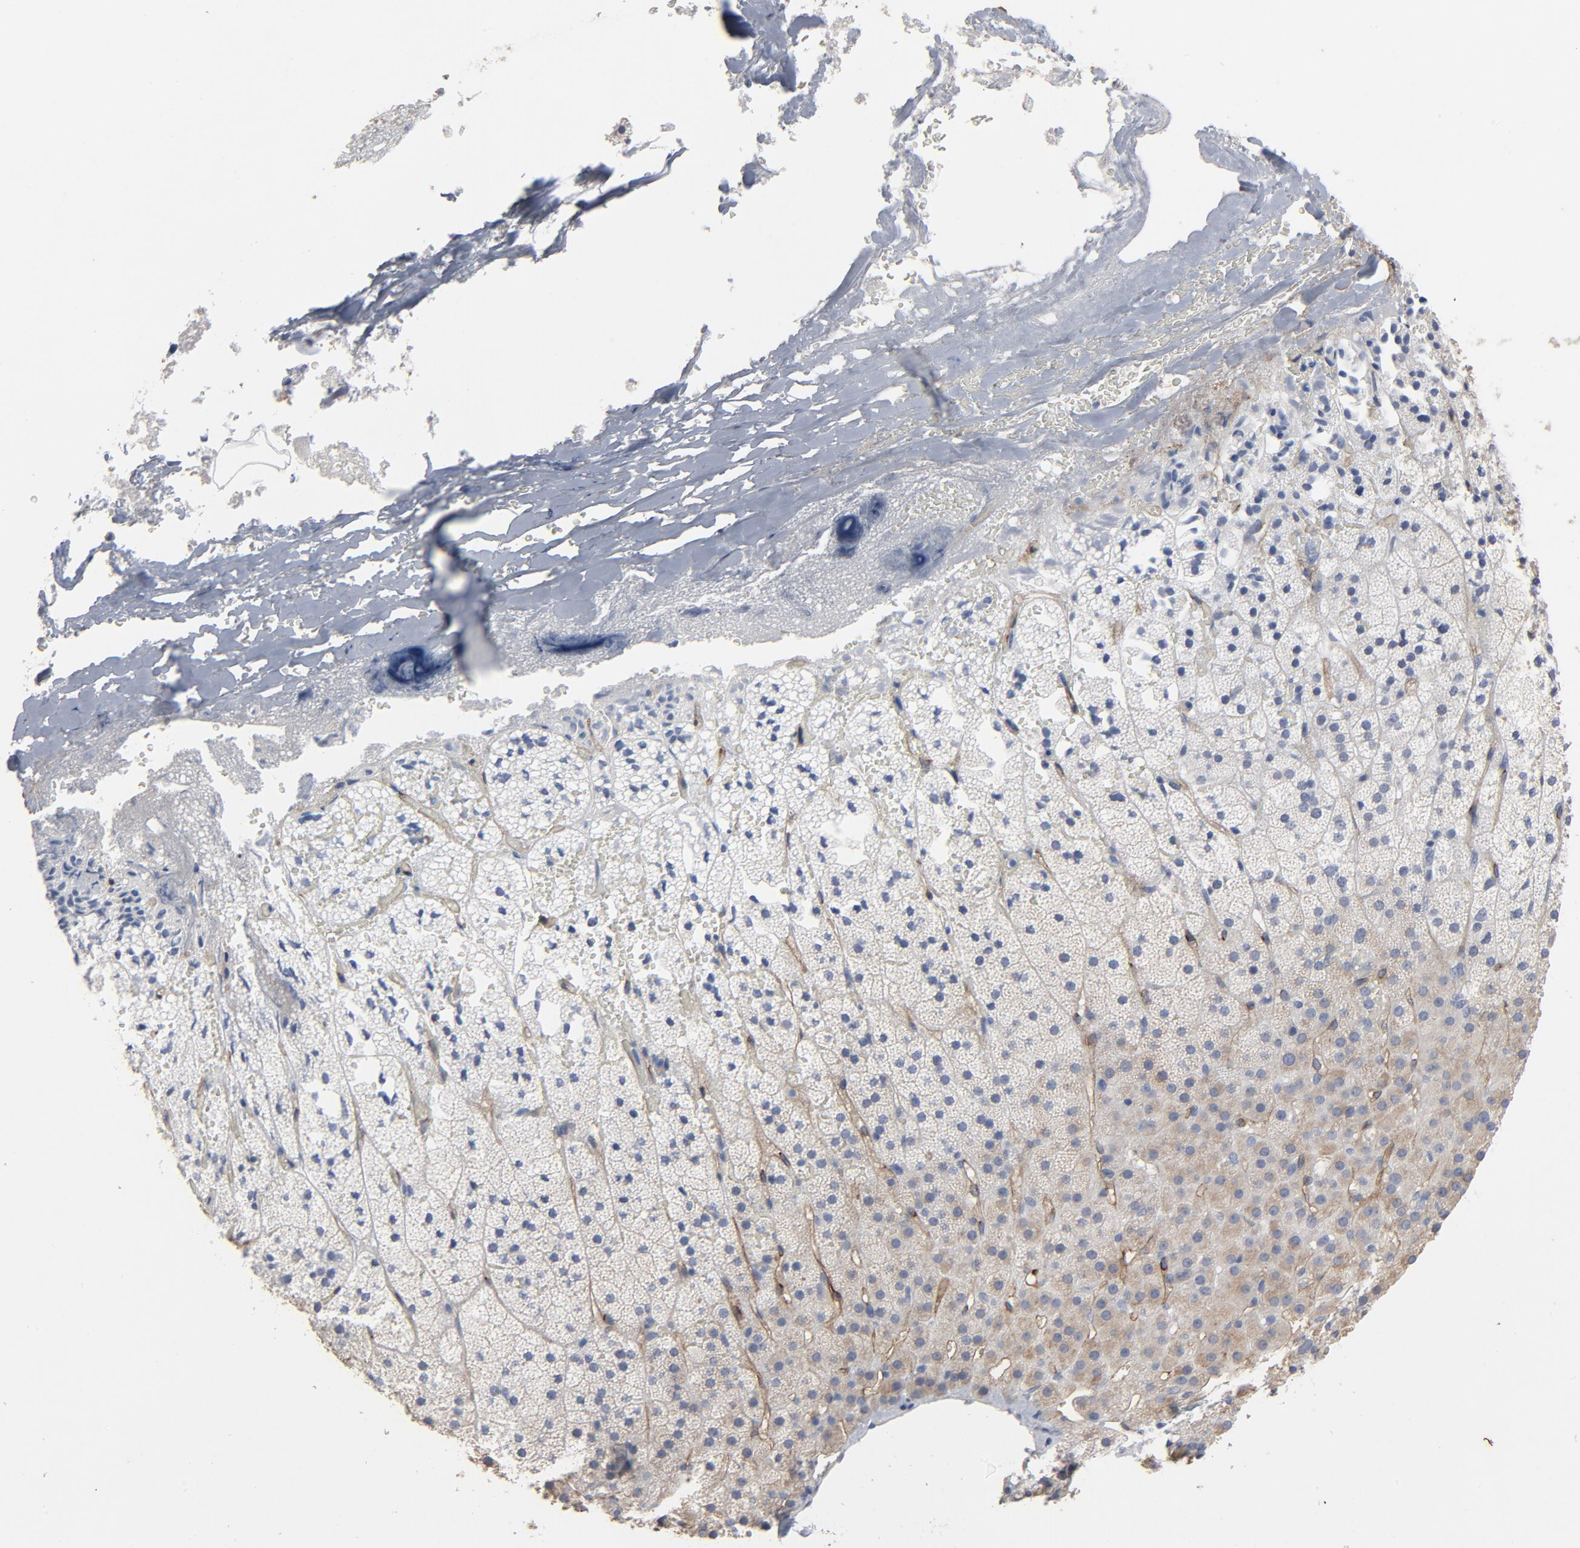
{"staining": {"intensity": "weak", "quantity": ">75%", "location": "cytoplasmic/membranous"}, "tissue": "adrenal gland", "cell_type": "Glandular cells", "image_type": "normal", "snomed": [{"axis": "morphology", "description": "Normal tissue, NOS"}, {"axis": "topography", "description": "Adrenal gland"}], "caption": "Immunohistochemistry of unremarkable adrenal gland displays low levels of weak cytoplasmic/membranous positivity in about >75% of glandular cells. Immunohistochemistry stains the protein of interest in brown and the nuclei are stained blue.", "gene": "KDR", "patient": {"sex": "male", "age": 35}}